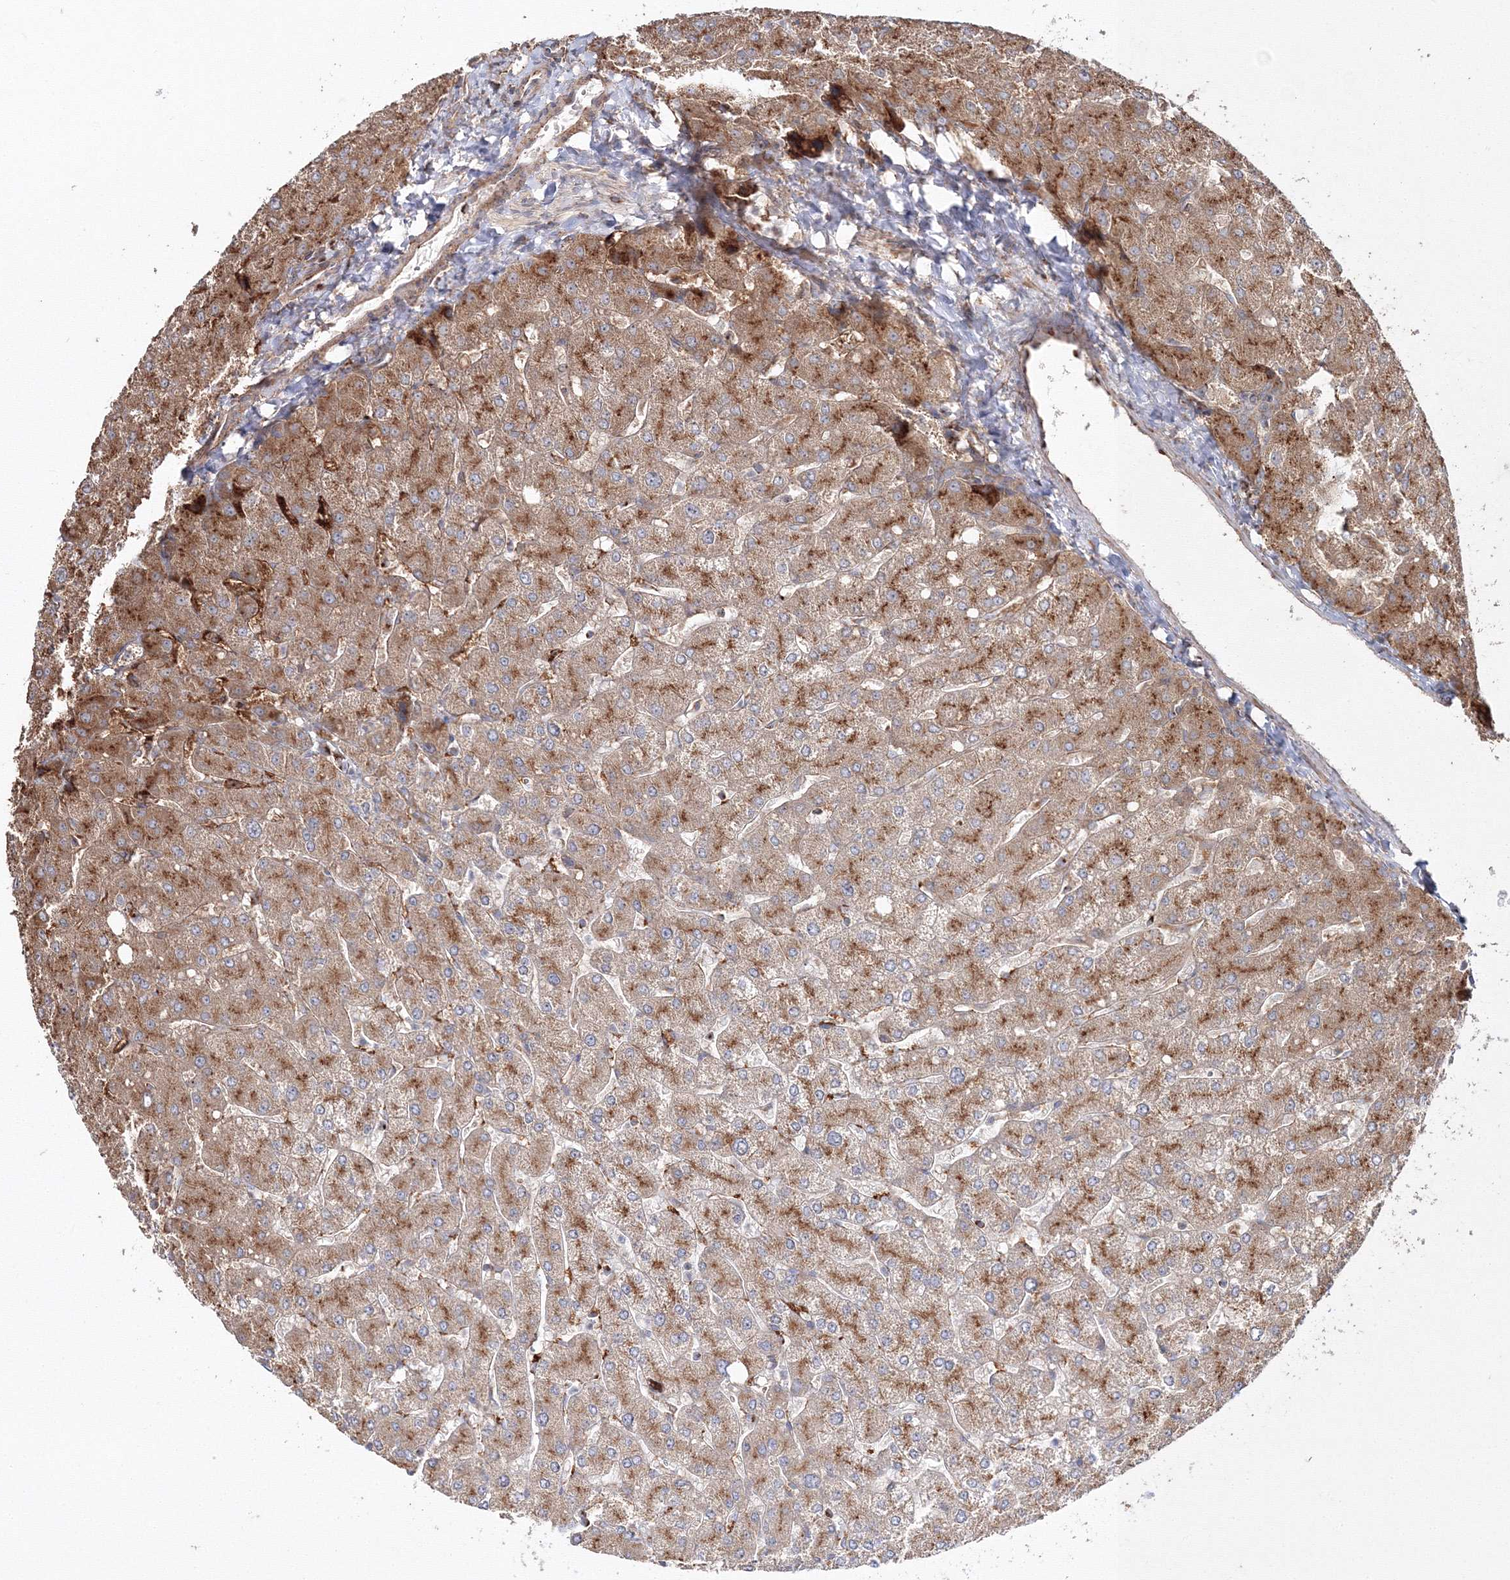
{"staining": {"intensity": "negative", "quantity": "none", "location": "none"}, "tissue": "liver", "cell_type": "Cholangiocytes", "image_type": "normal", "snomed": [{"axis": "morphology", "description": "Normal tissue, NOS"}, {"axis": "topography", "description": "Liver"}], "caption": "Immunohistochemistry (IHC) of unremarkable human liver reveals no expression in cholangiocytes.", "gene": "DDO", "patient": {"sex": "male", "age": 55}}